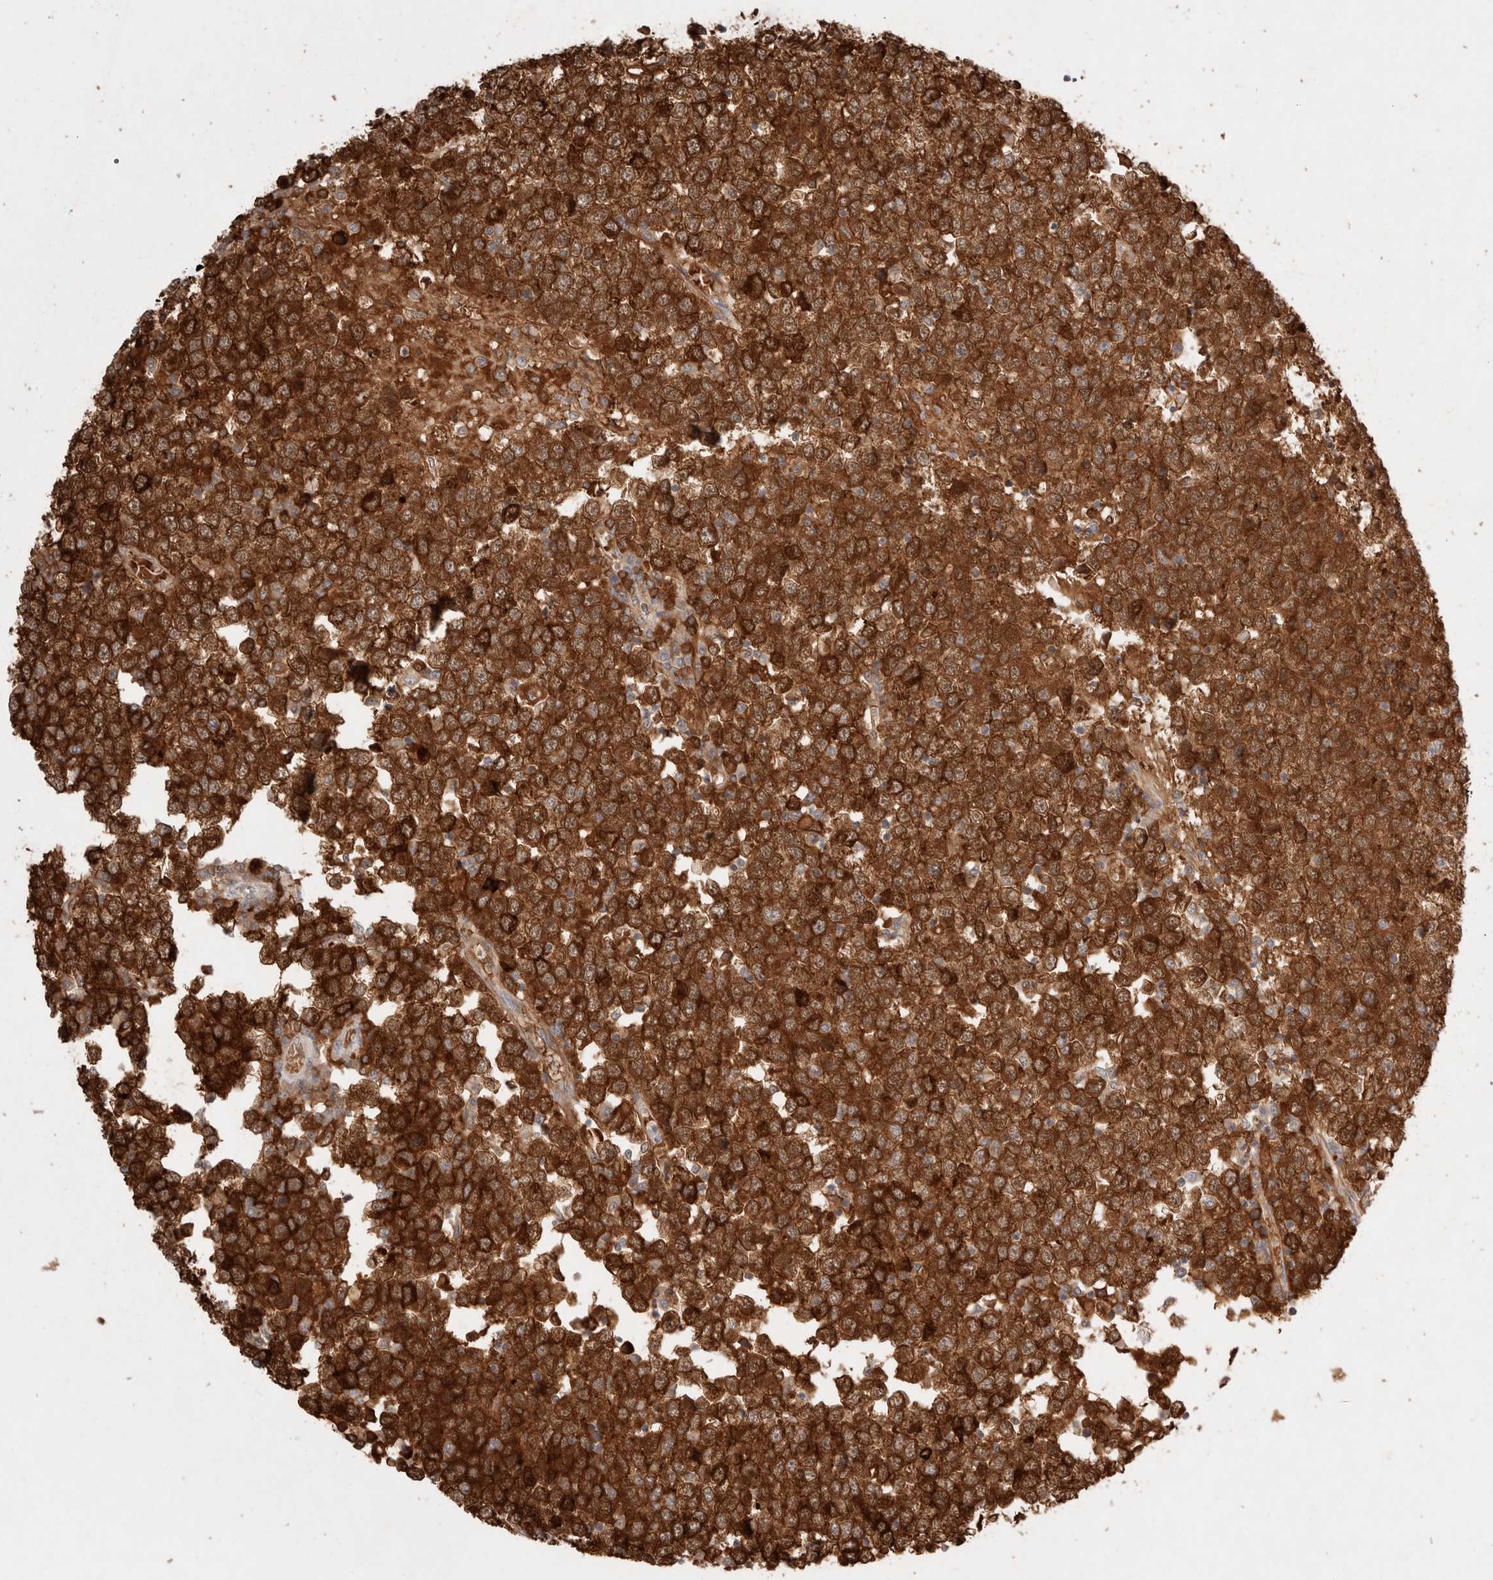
{"staining": {"intensity": "strong", "quantity": ">75%", "location": "cytoplasmic/membranous"}, "tissue": "testis cancer", "cell_type": "Tumor cells", "image_type": "cancer", "snomed": [{"axis": "morphology", "description": "Seminoma, NOS"}, {"axis": "topography", "description": "Testis"}], "caption": "This is a photomicrograph of immunohistochemistry staining of testis cancer (seminoma), which shows strong positivity in the cytoplasmic/membranous of tumor cells.", "gene": "STARD10", "patient": {"sex": "male", "age": 65}}